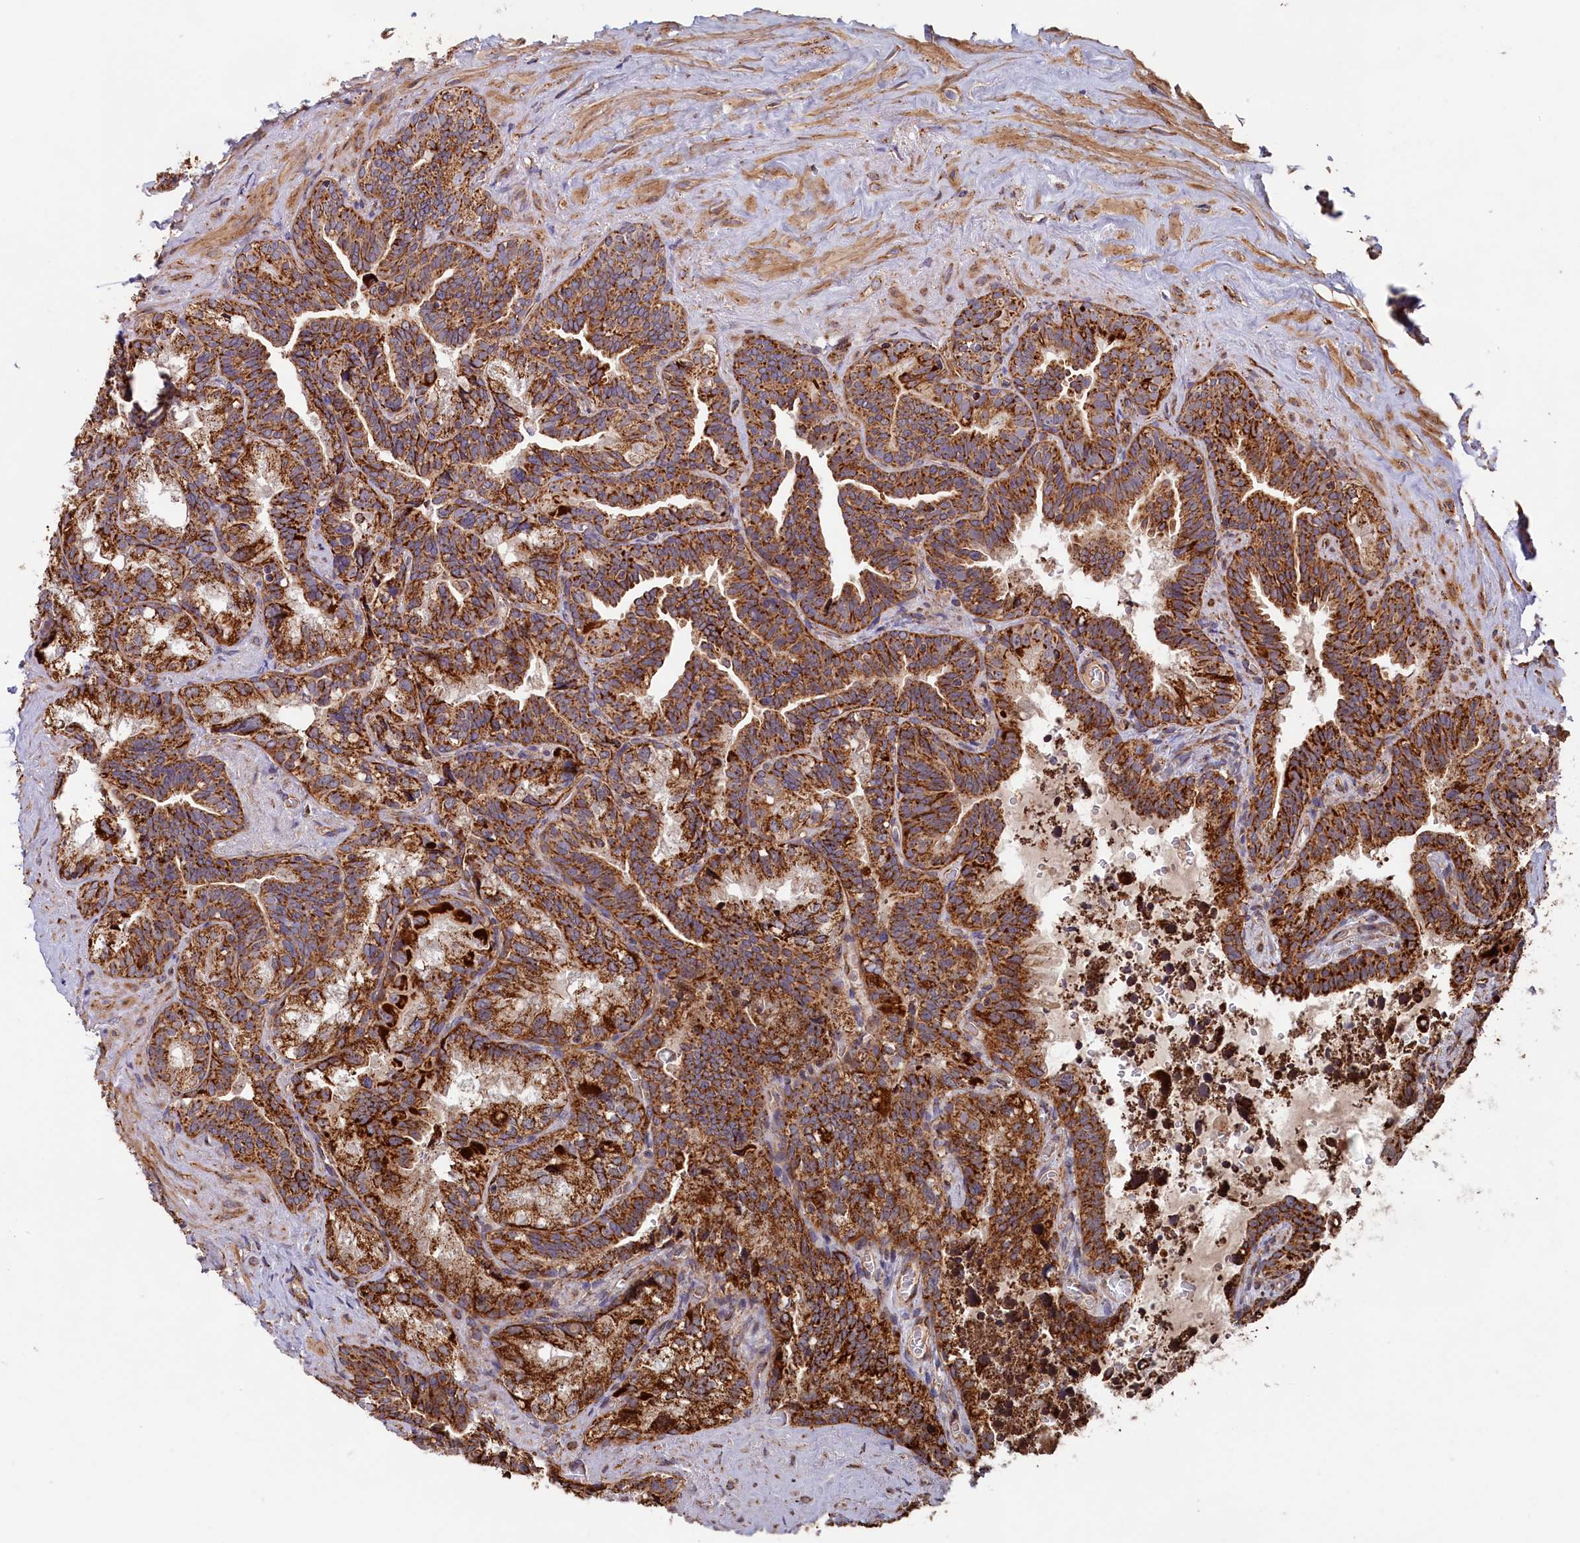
{"staining": {"intensity": "strong", "quantity": ">75%", "location": "cytoplasmic/membranous"}, "tissue": "seminal vesicle", "cell_type": "Glandular cells", "image_type": "normal", "snomed": [{"axis": "morphology", "description": "Normal tissue, NOS"}, {"axis": "topography", "description": "Seminal veicle"}], "caption": "Protein staining by immunohistochemistry displays strong cytoplasmic/membranous staining in approximately >75% of glandular cells in unremarkable seminal vesicle. The protein of interest is shown in brown color, while the nuclei are stained blue.", "gene": "MACROD1", "patient": {"sex": "male", "age": 68}}